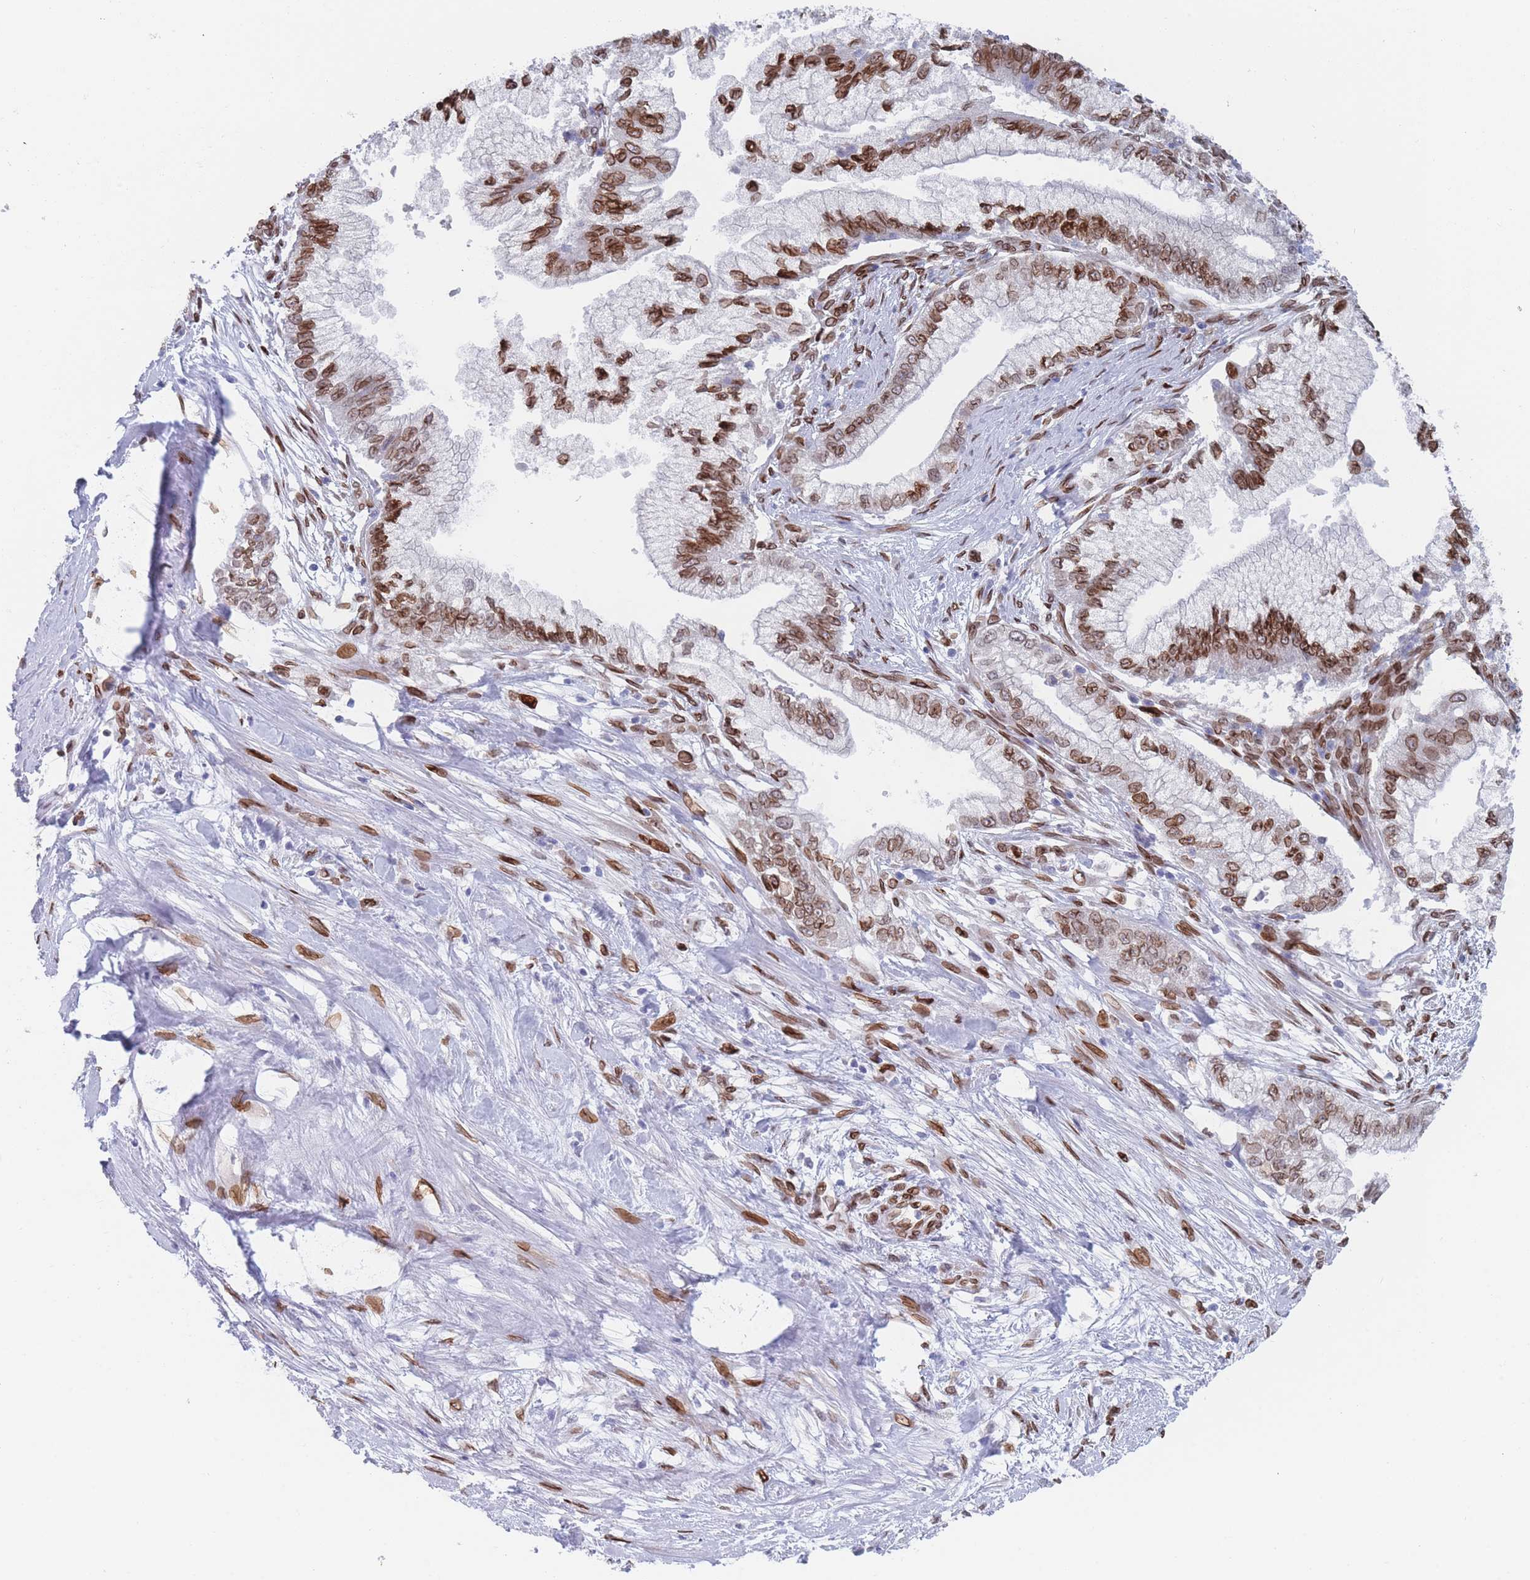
{"staining": {"intensity": "strong", "quantity": "25%-75%", "location": "cytoplasmic/membranous,nuclear"}, "tissue": "pancreatic cancer", "cell_type": "Tumor cells", "image_type": "cancer", "snomed": [{"axis": "morphology", "description": "Adenocarcinoma, NOS"}, {"axis": "topography", "description": "Pancreas"}], "caption": "A high amount of strong cytoplasmic/membranous and nuclear expression is appreciated in approximately 25%-75% of tumor cells in pancreatic cancer (adenocarcinoma) tissue.", "gene": "ZBTB1", "patient": {"sex": "male", "age": 70}}